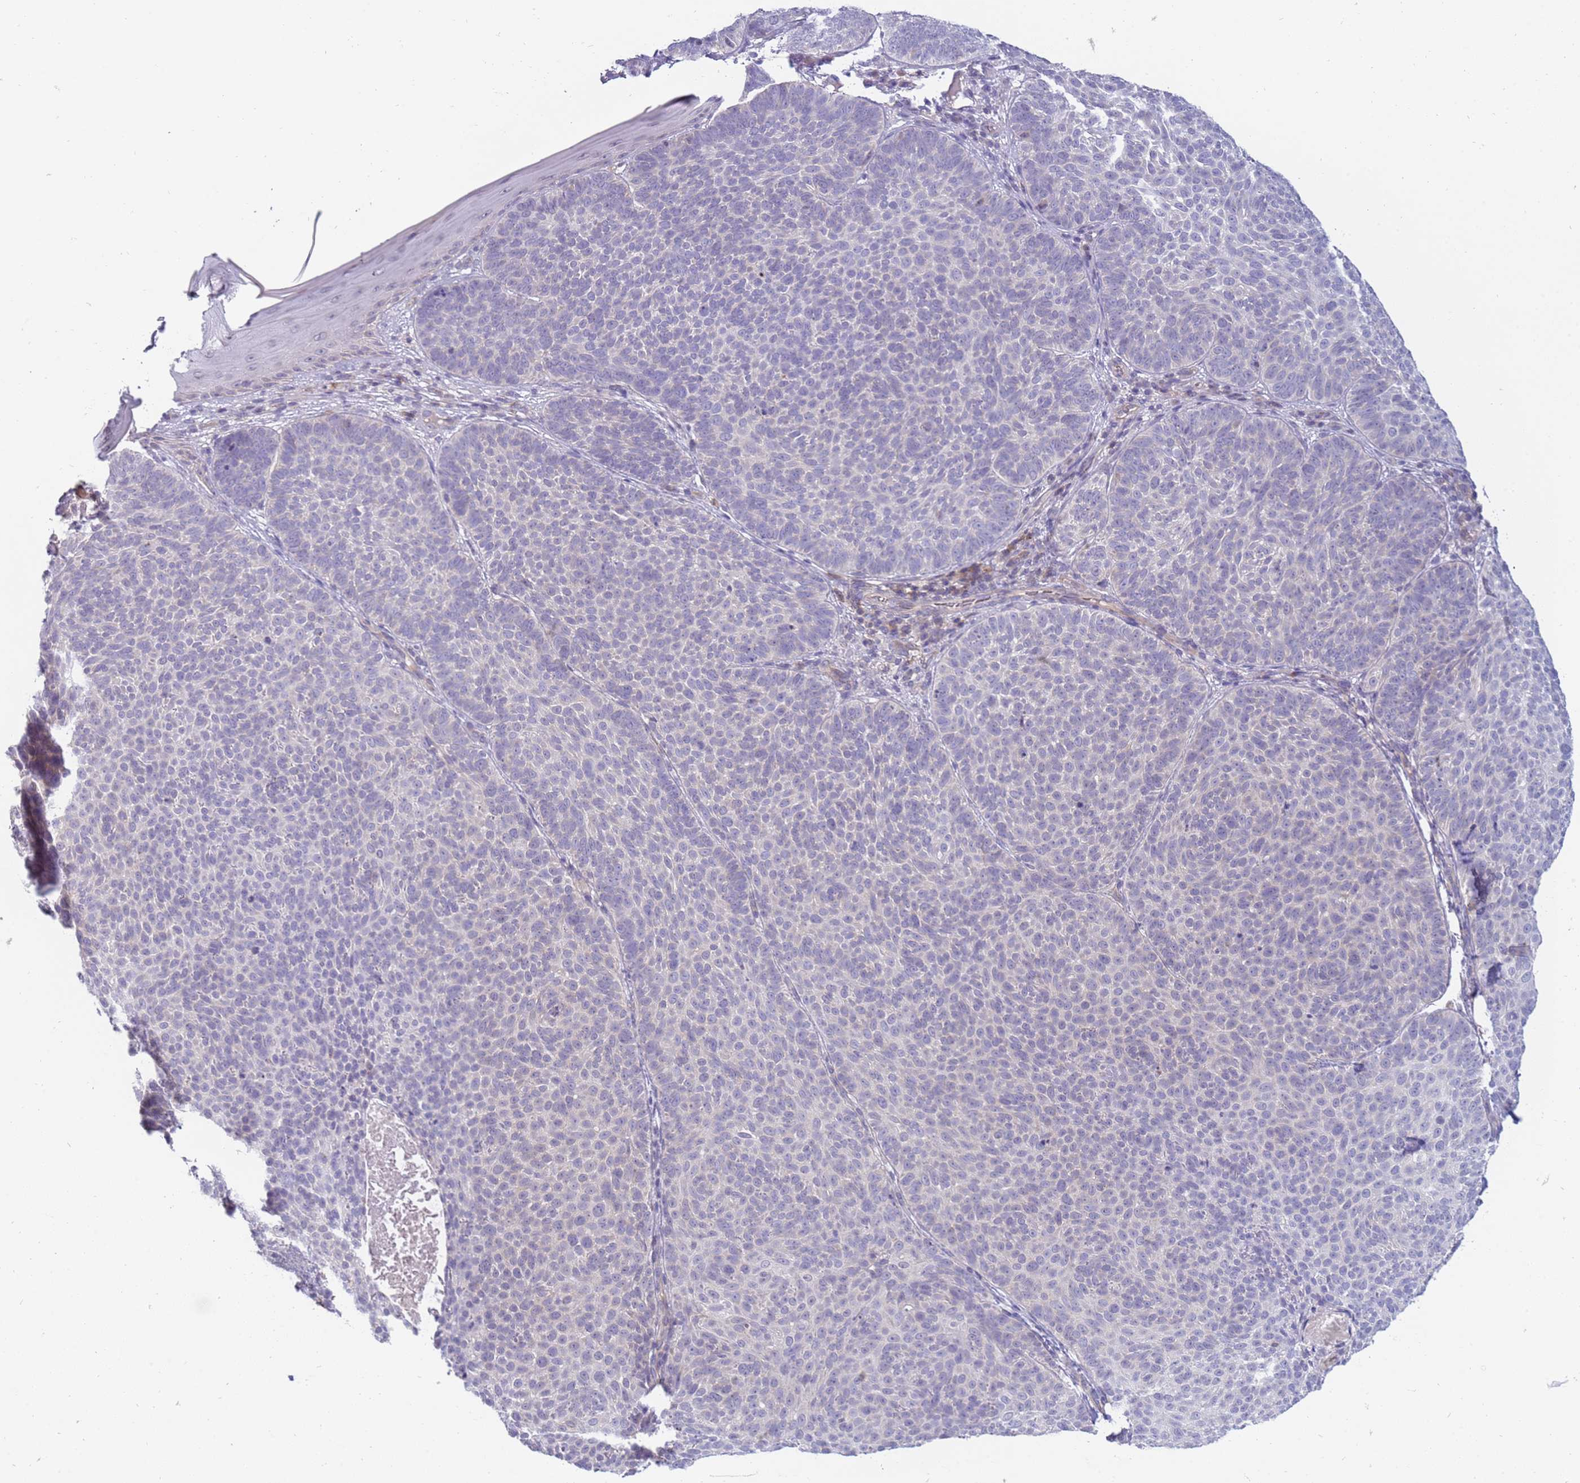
{"staining": {"intensity": "negative", "quantity": "none", "location": "none"}, "tissue": "skin cancer", "cell_type": "Tumor cells", "image_type": "cancer", "snomed": [{"axis": "morphology", "description": "Basal cell carcinoma"}, {"axis": "topography", "description": "Skin"}], "caption": "Photomicrograph shows no significant protein positivity in tumor cells of skin cancer. (Immunohistochemistry, brightfield microscopy, high magnification).", "gene": "STK25", "patient": {"sex": "male", "age": 85}}